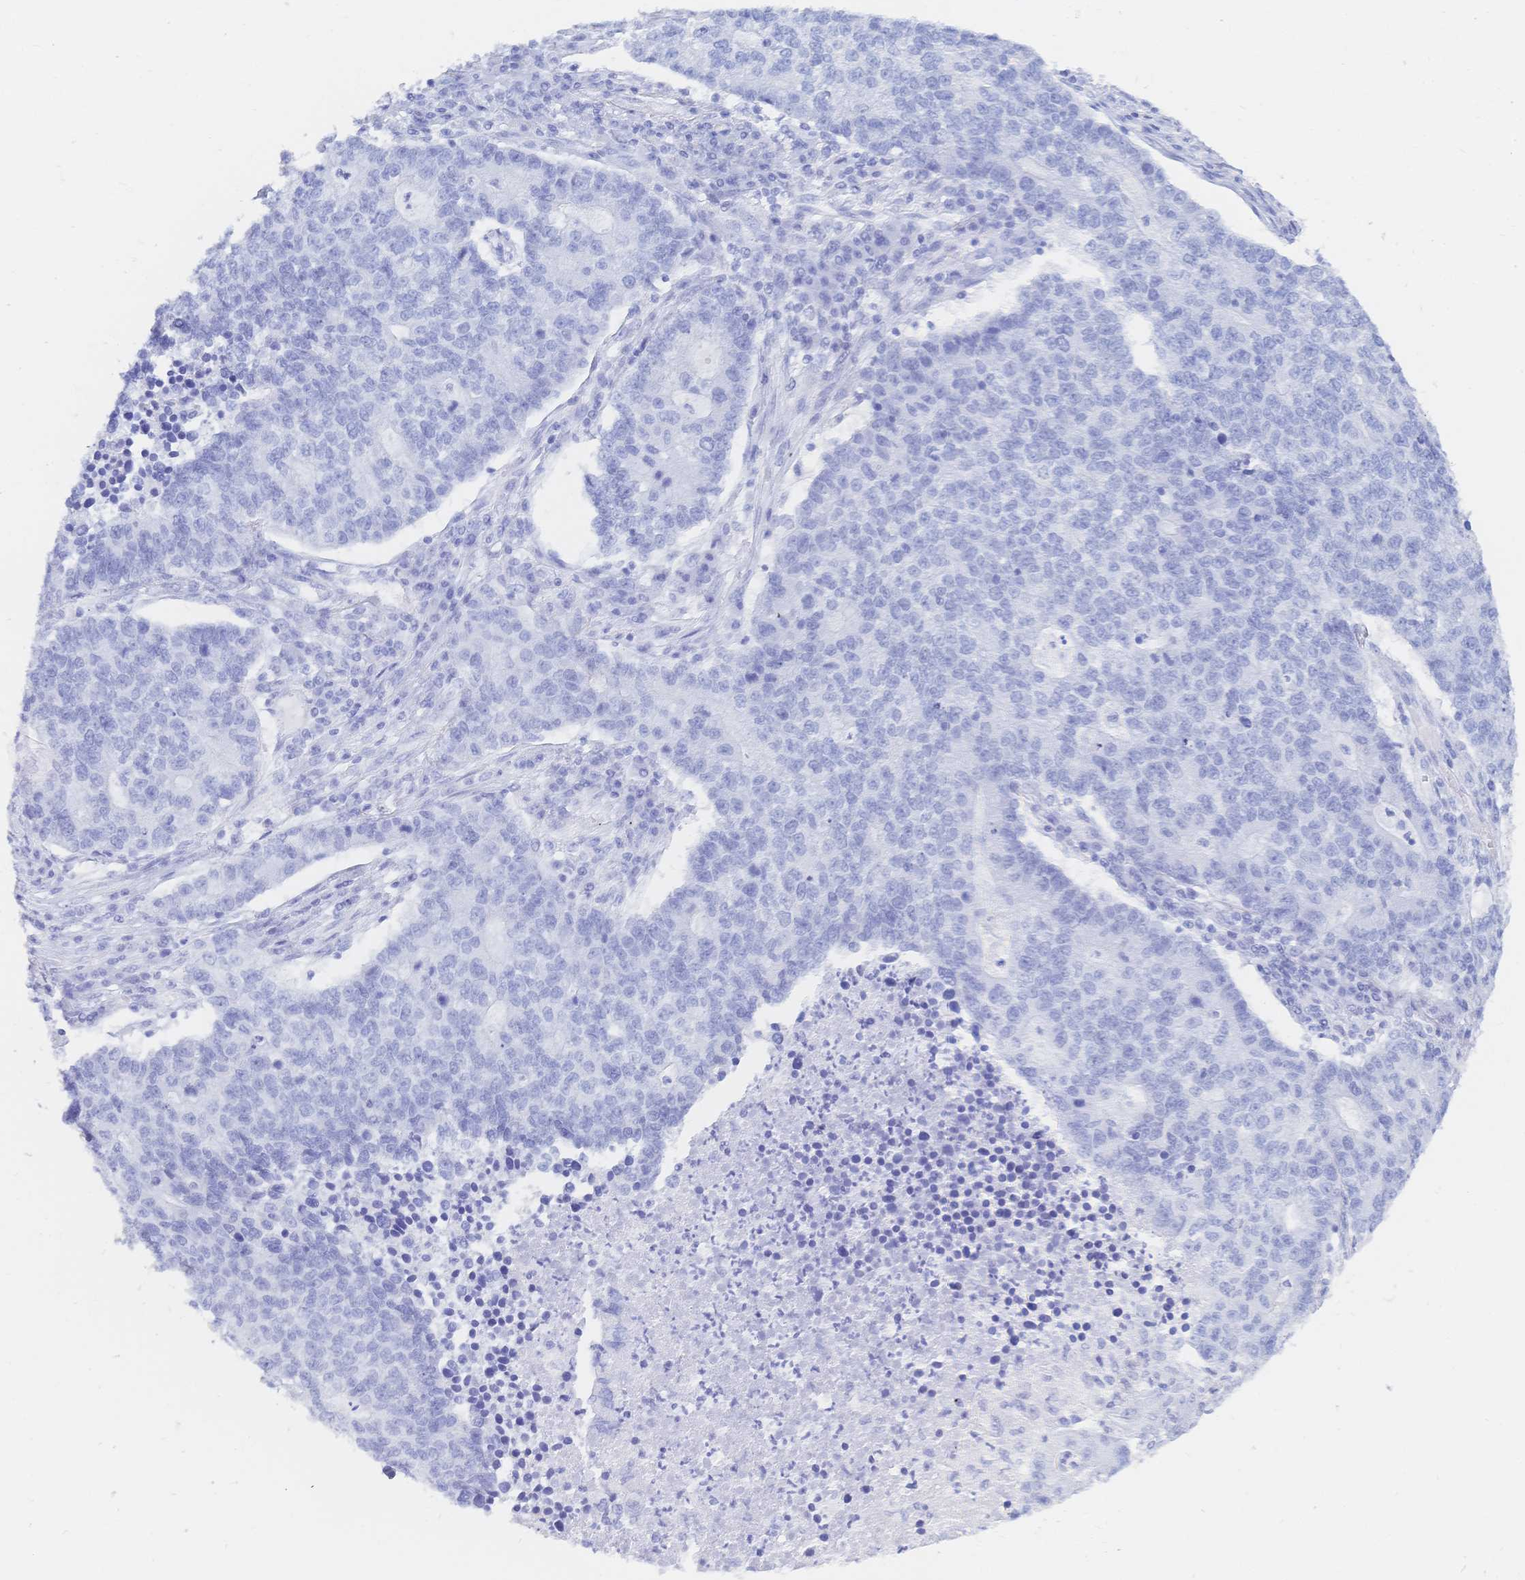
{"staining": {"intensity": "negative", "quantity": "none", "location": "none"}, "tissue": "lung cancer", "cell_type": "Tumor cells", "image_type": "cancer", "snomed": [{"axis": "morphology", "description": "Adenocarcinoma, NOS"}, {"axis": "topography", "description": "Lung"}], "caption": "This is an immunohistochemistry (IHC) histopathology image of human lung adenocarcinoma. There is no staining in tumor cells.", "gene": "MEP1B", "patient": {"sex": "male", "age": 57}}